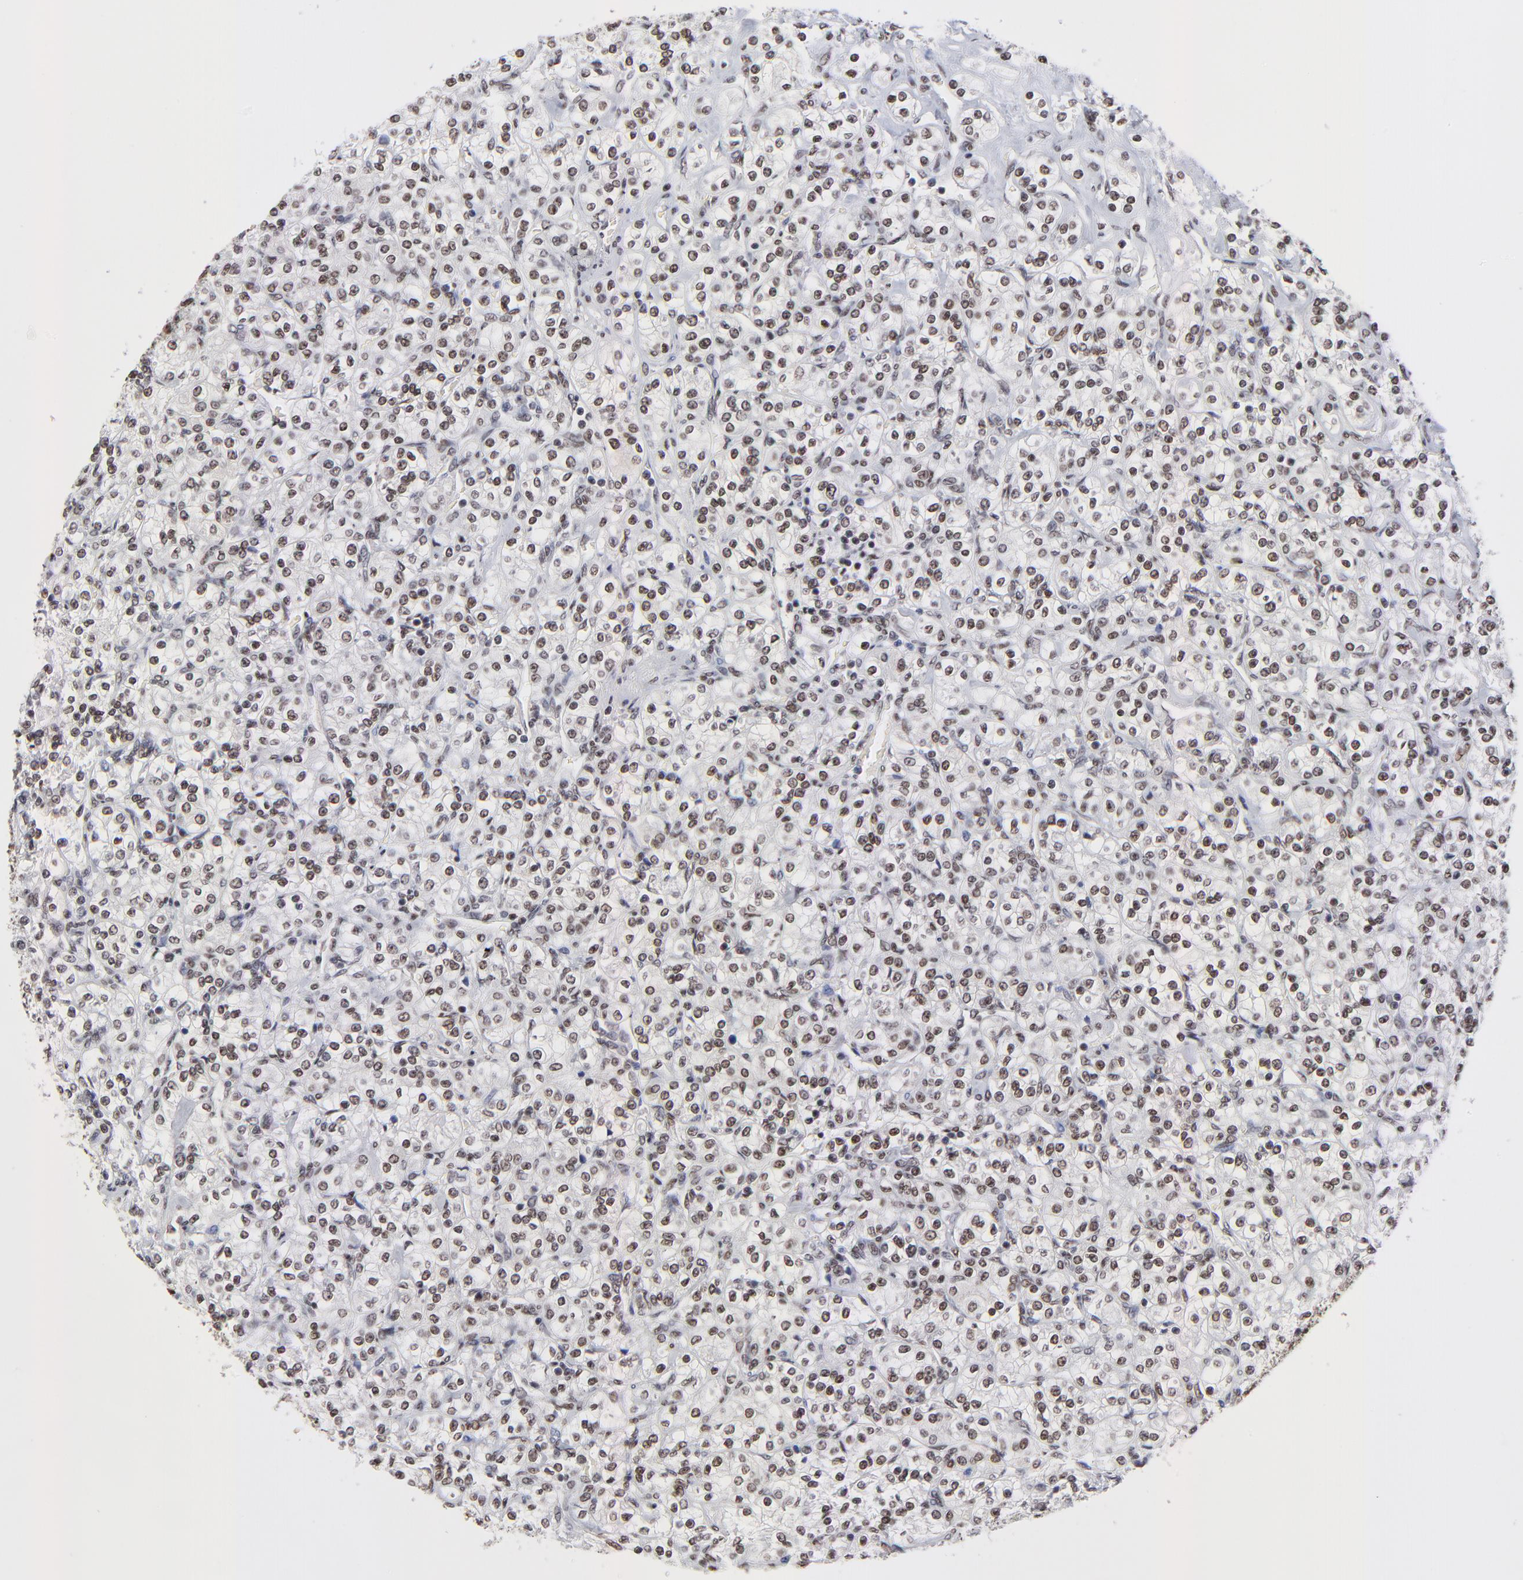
{"staining": {"intensity": "weak", "quantity": "25%-75%", "location": "nuclear"}, "tissue": "renal cancer", "cell_type": "Tumor cells", "image_type": "cancer", "snomed": [{"axis": "morphology", "description": "Adenocarcinoma, NOS"}, {"axis": "topography", "description": "Kidney"}], "caption": "Renal cancer stained with a protein marker displays weak staining in tumor cells.", "gene": "ZMYM3", "patient": {"sex": "male", "age": 77}}